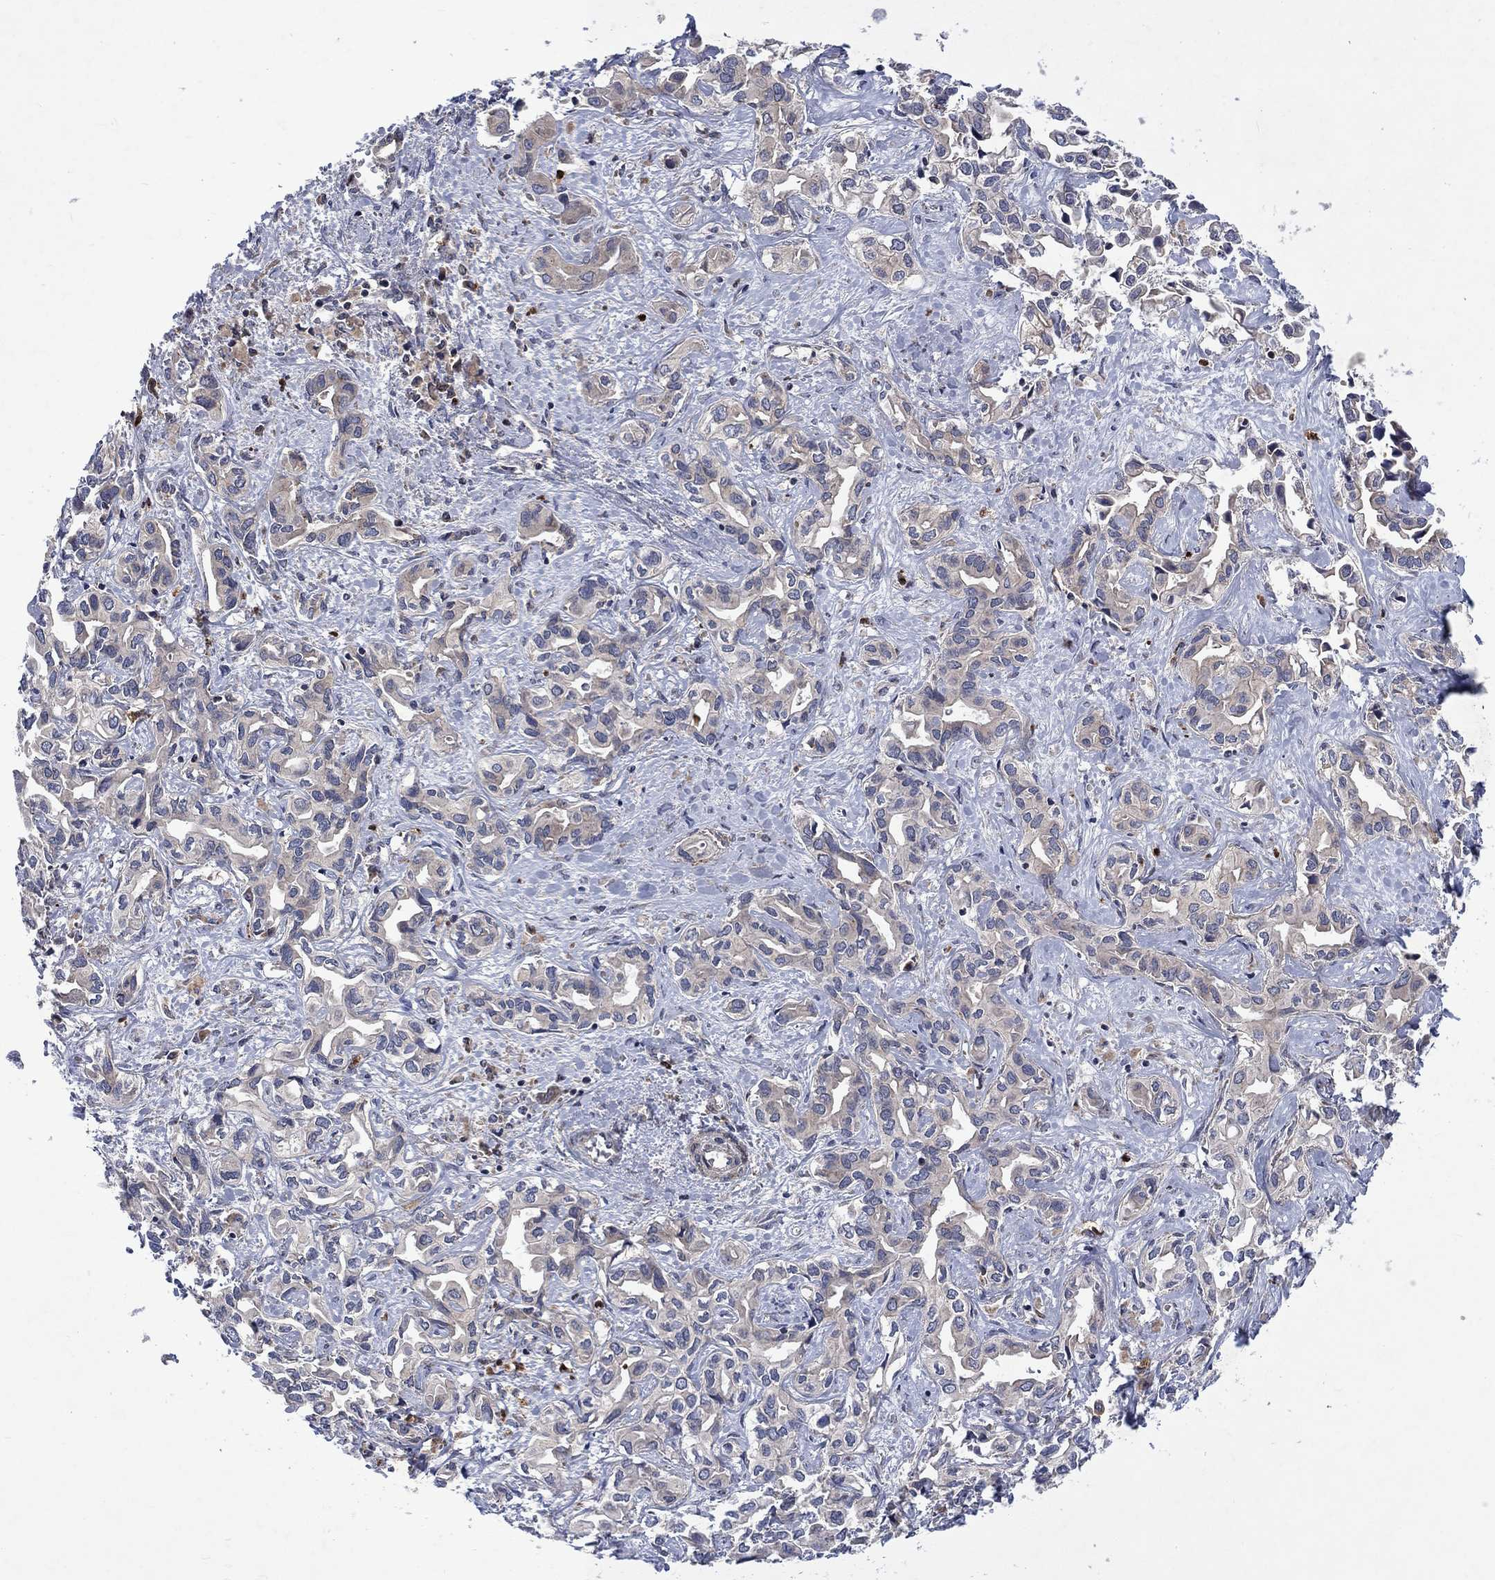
{"staining": {"intensity": "negative", "quantity": "none", "location": "none"}, "tissue": "liver cancer", "cell_type": "Tumor cells", "image_type": "cancer", "snomed": [{"axis": "morphology", "description": "Cholangiocarcinoma"}, {"axis": "topography", "description": "Liver"}], "caption": "There is no significant staining in tumor cells of liver cholangiocarcinoma.", "gene": "TMEM33", "patient": {"sex": "female", "age": 64}}